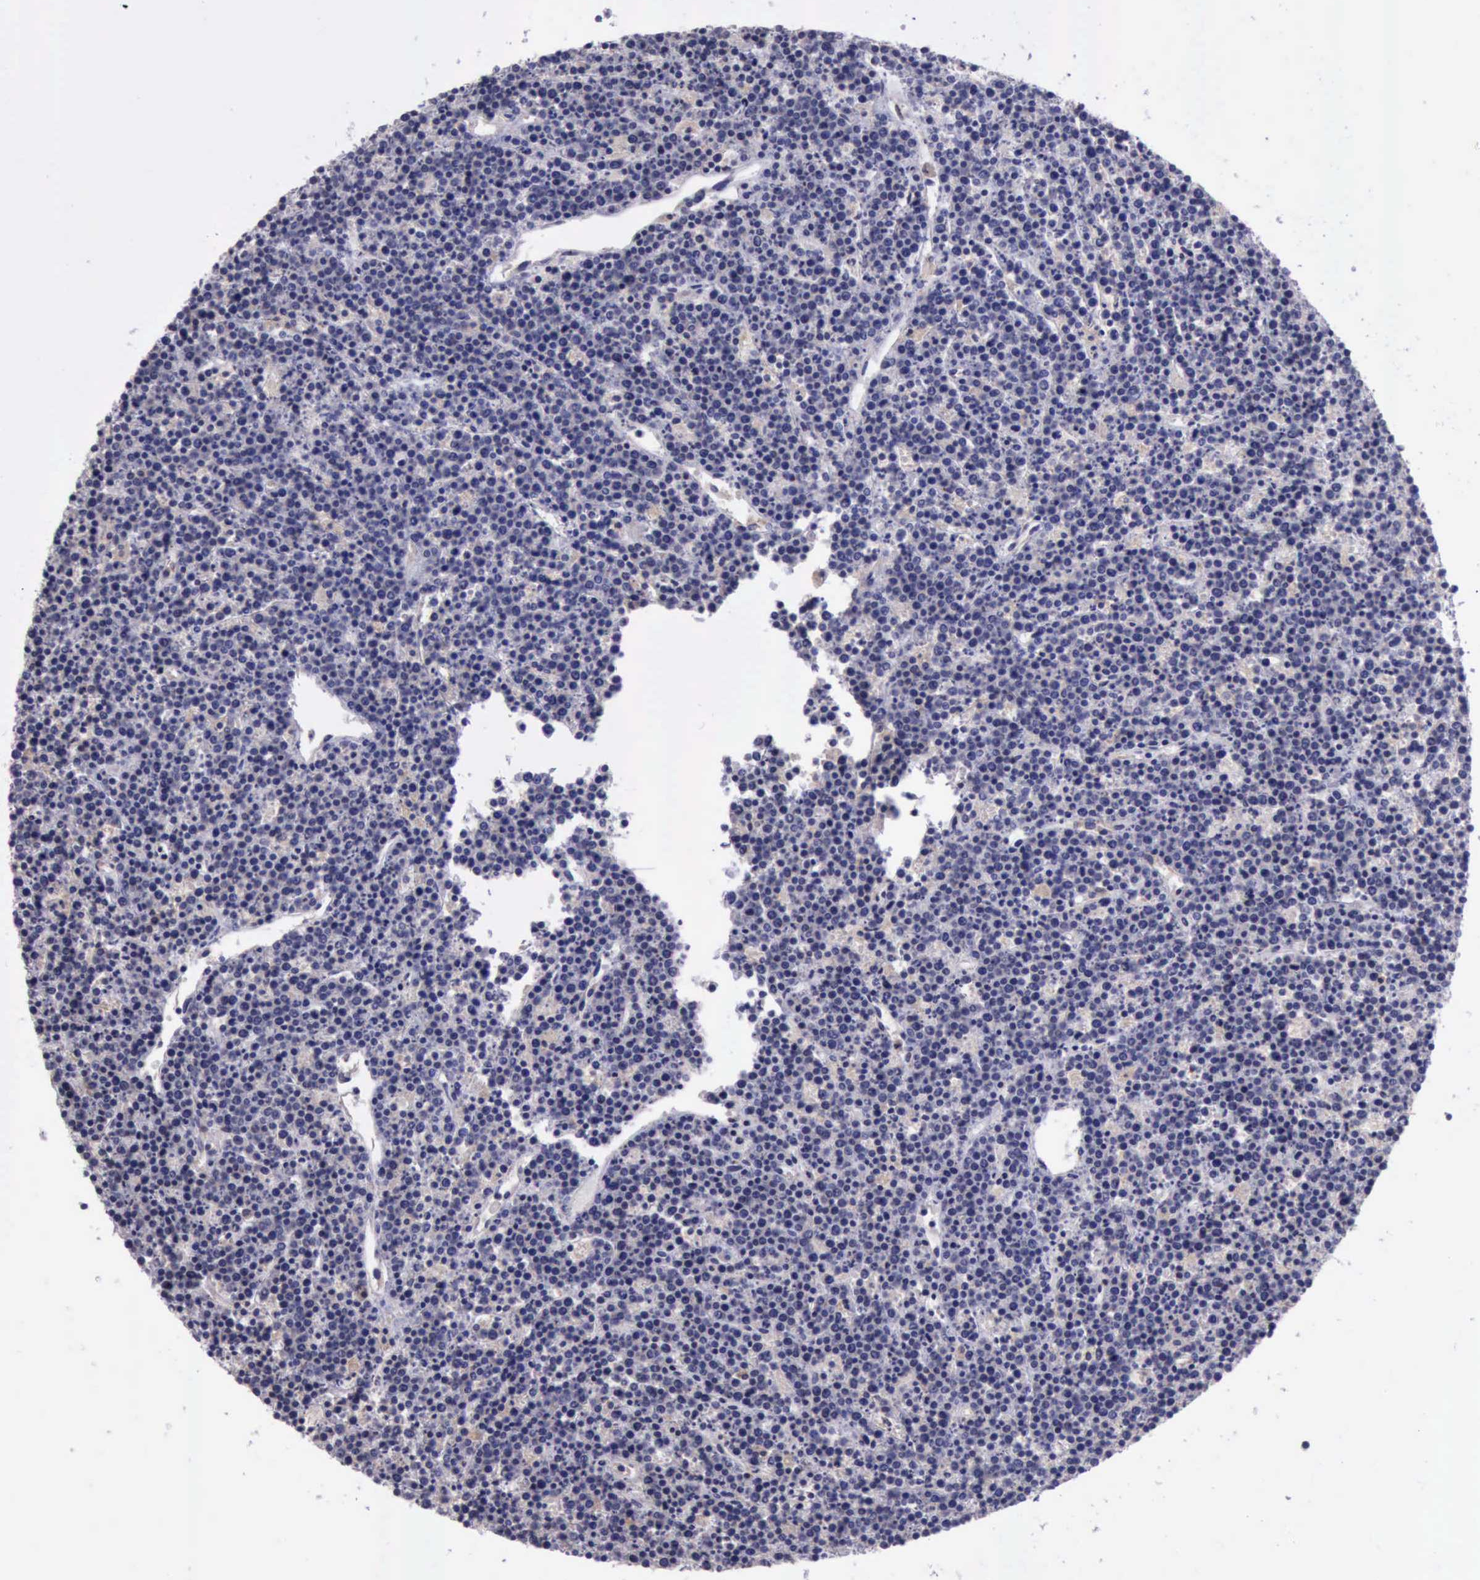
{"staining": {"intensity": "negative", "quantity": "none", "location": "none"}, "tissue": "lymphoma", "cell_type": "Tumor cells", "image_type": "cancer", "snomed": [{"axis": "morphology", "description": "Malignant lymphoma, non-Hodgkin's type, High grade"}, {"axis": "topography", "description": "Ovary"}], "caption": "An immunohistochemistry (IHC) histopathology image of lymphoma is shown. There is no staining in tumor cells of lymphoma. (DAB (3,3'-diaminobenzidine) IHC, high magnification).", "gene": "PLEK2", "patient": {"sex": "female", "age": 56}}